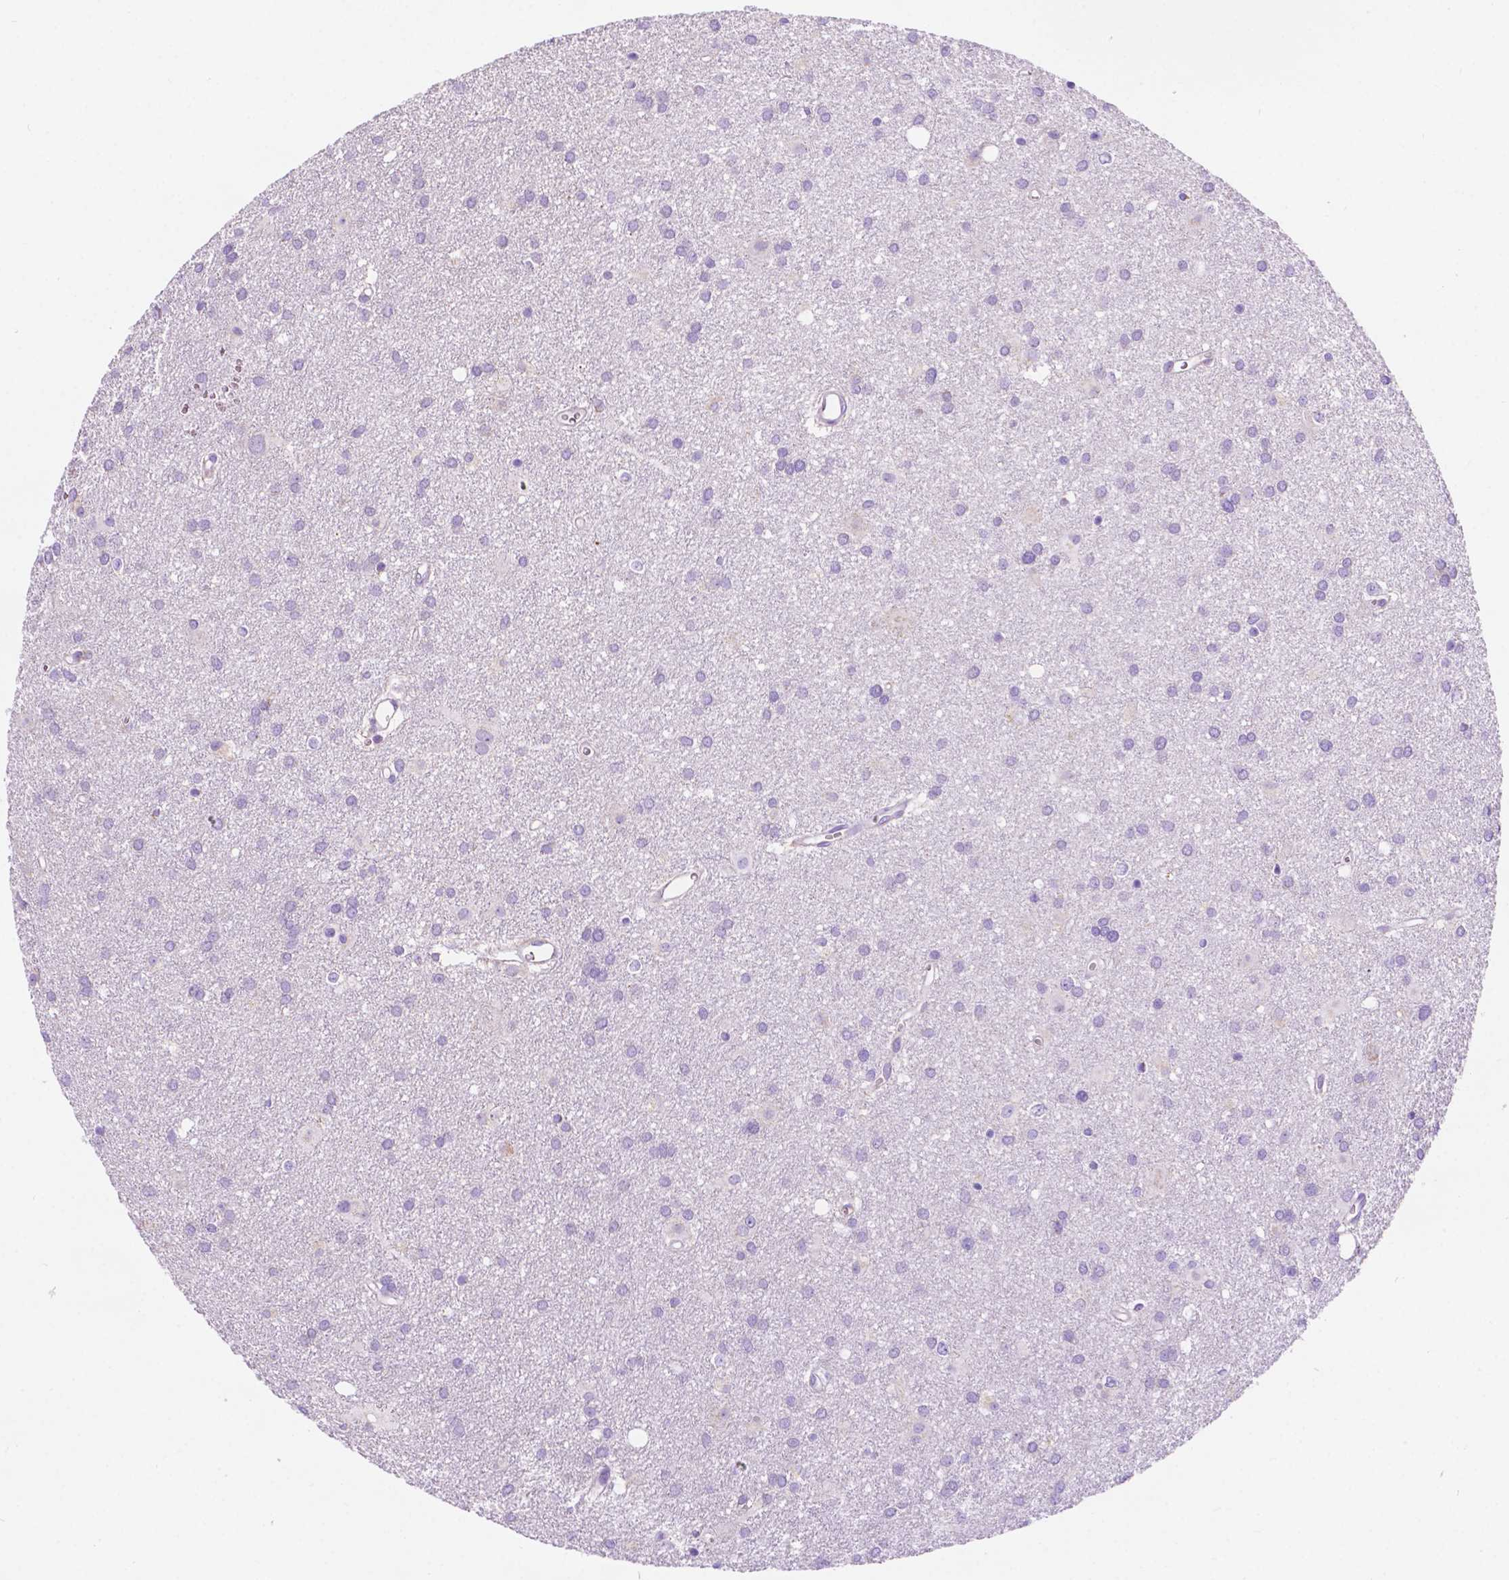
{"staining": {"intensity": "negative", "quantity": "none", "location": "none"}, "tissue": "glioma", "cell_type": "Tumor cells", "image_type": "cancer", "snomed": [{"axis": "morphology", "description": "Glioma, malignant, Low grade"}, {"axis": "topography", "description": "Brain"}], "caption": "This is an IHC micrograph of low-grade glioma (malignant). There is no positivity in tumor cells.", "gene": "TRPV5", "patient": {"sex": "male", "age": 58}}